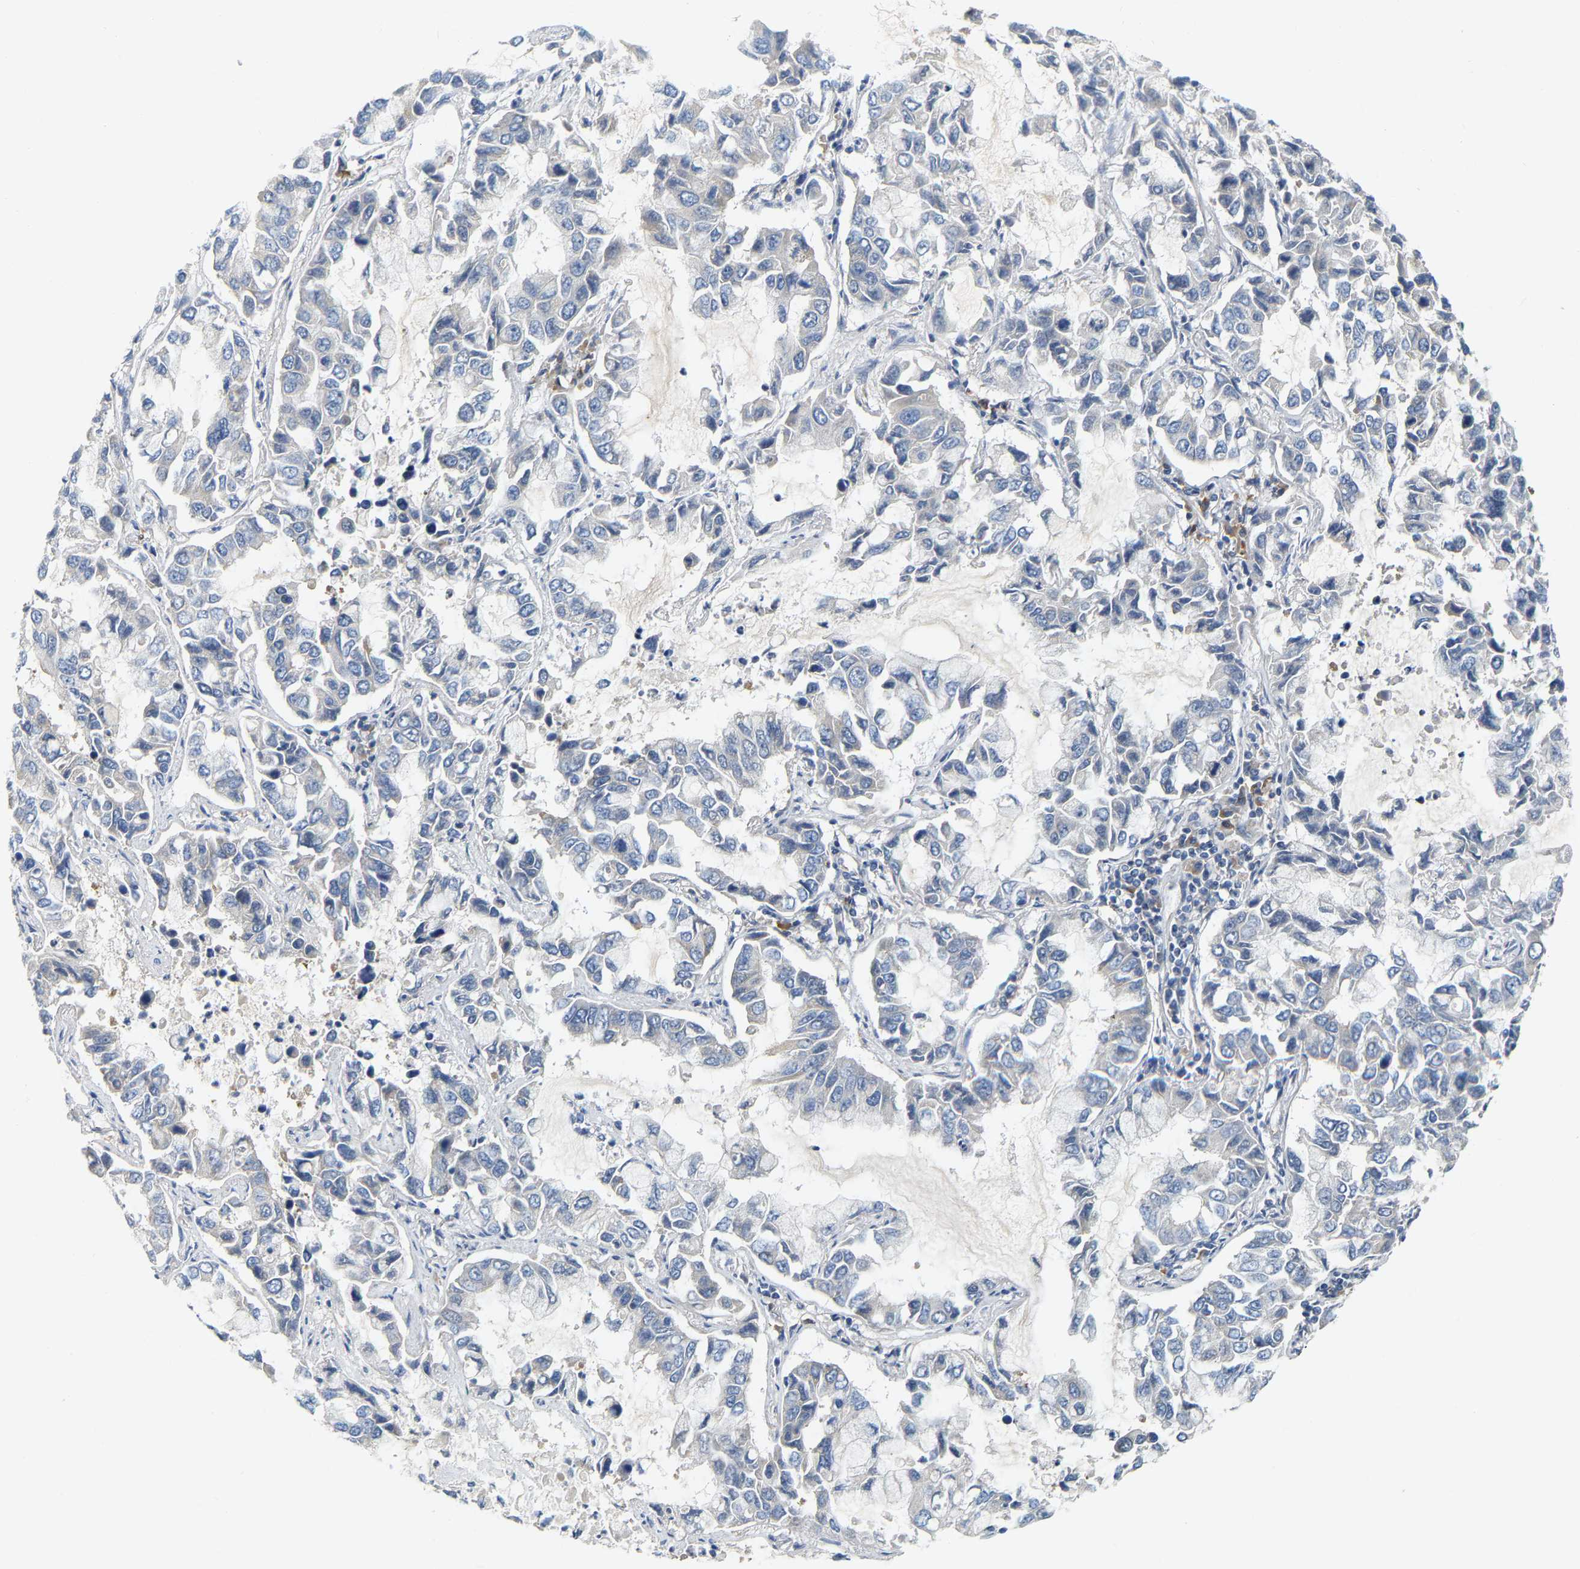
{"staining": {"intensity": "negative", "quantity": "none", "location": "none"}, "tissue": "lung cancer", "cell_type": "Tumor cells", "image_type": "cancer", "snomed": [{"axis": "morphology", "description": "Adenocarcinoma, NOS"}, {"axis": "topography", "description": "Lung"}], "caption": "Tumor cells are negative for brown protein staining in lung cancer.", "gene": "PCNT", "patient": {"sex": "male", "age": 64}}